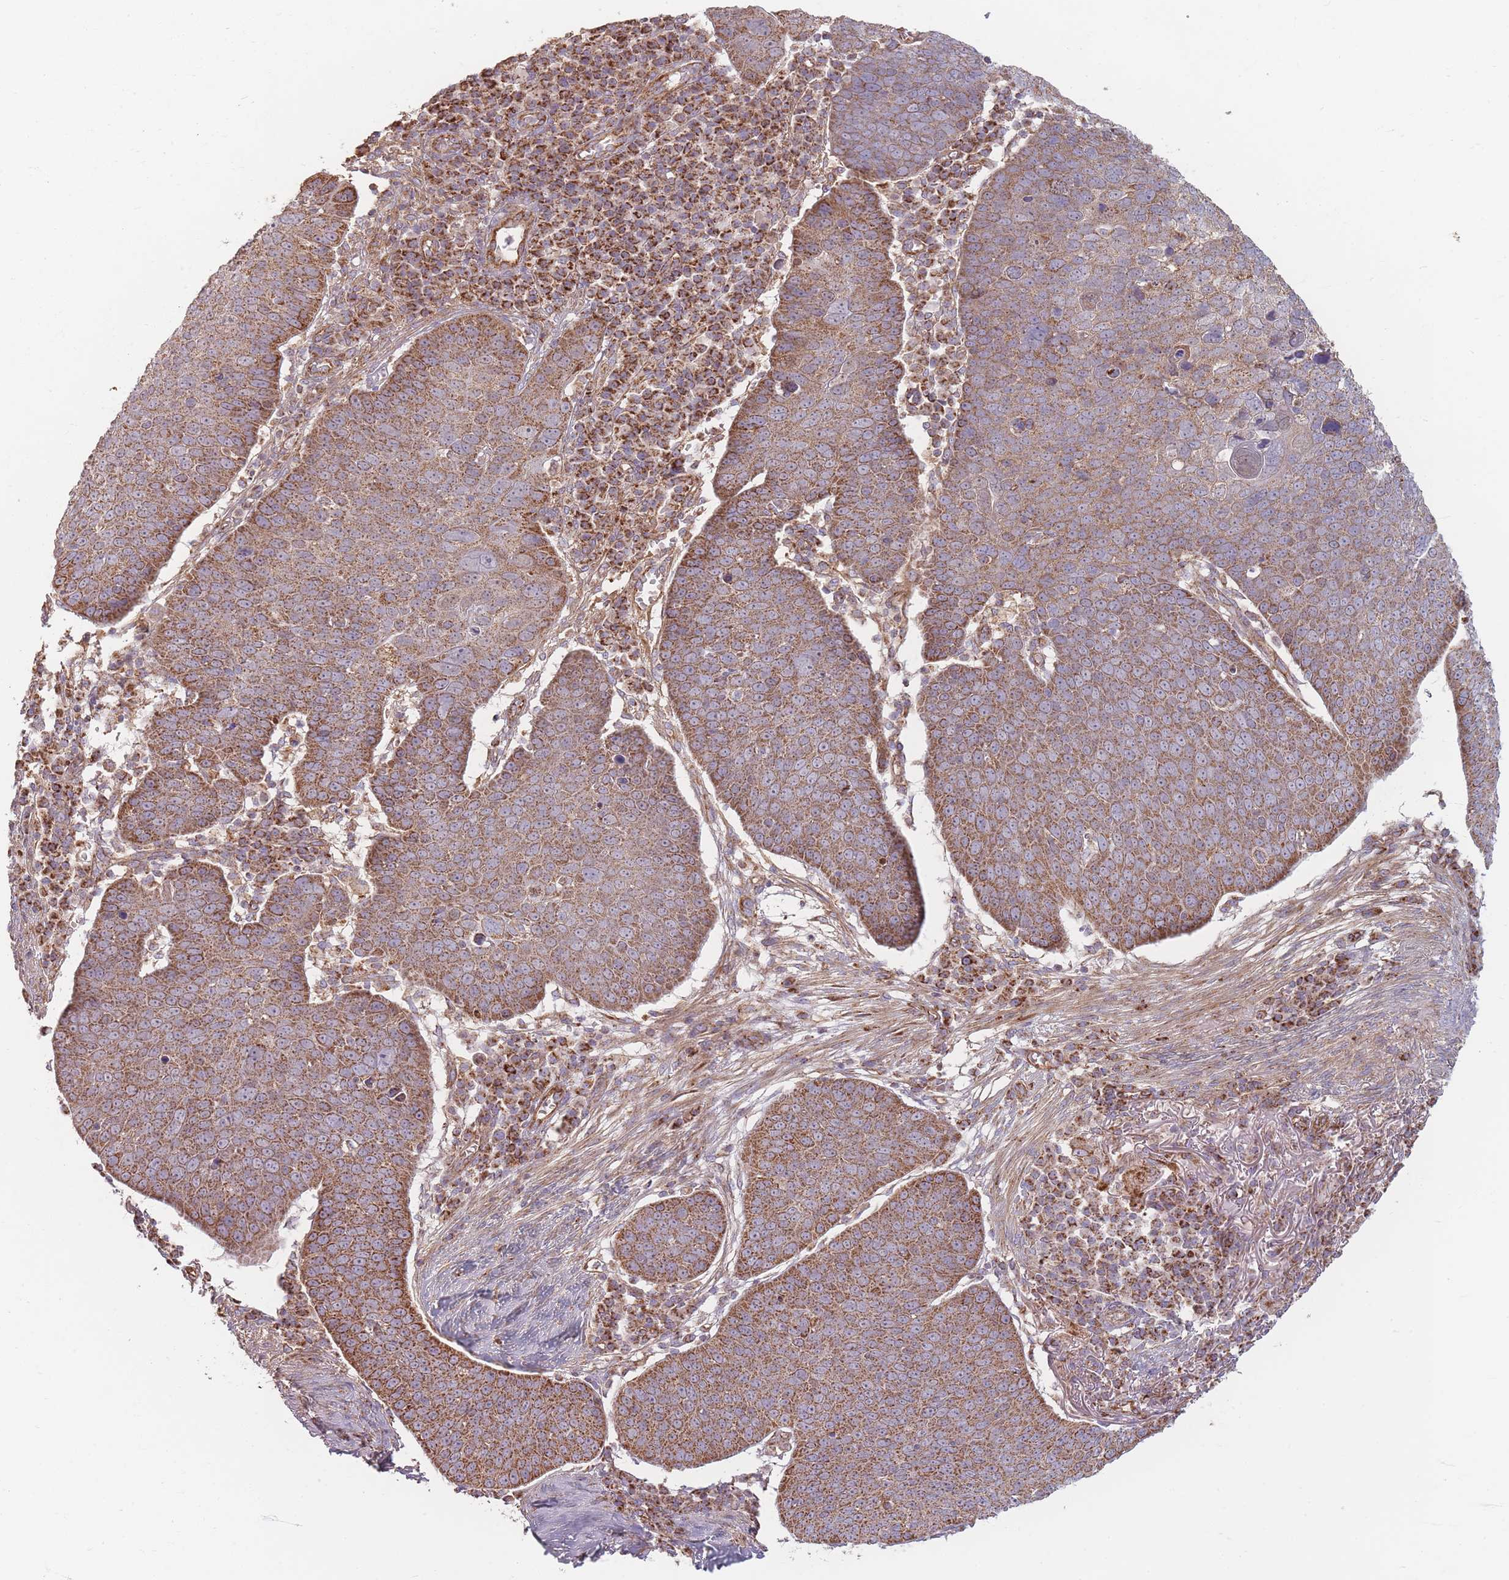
{"staining": {"intensity": "moderate", "quantity": ">75%", "location": "cytoplasmic/membranous"}, "tissue": "skin cancer", "cell_type": "Tumor cells", "image_type": "cancer", "snomed": [{"axis": "morphology", "description": "Squamous cell carcinoma, NOS"}, {"axis": "topography", "description": "Skin"}], "caption": "Immunohistochemistry (IHC) photomicrograph of skin cancer (squamous cell carcinoma) stained for a protein (brown), which demonstrates medium levels of moderate cytoplasmic/membranous expression in approximately >75% of tumor cells.", "gene": "ESRP2", "patient": {"sex": "male", "age": 71}}